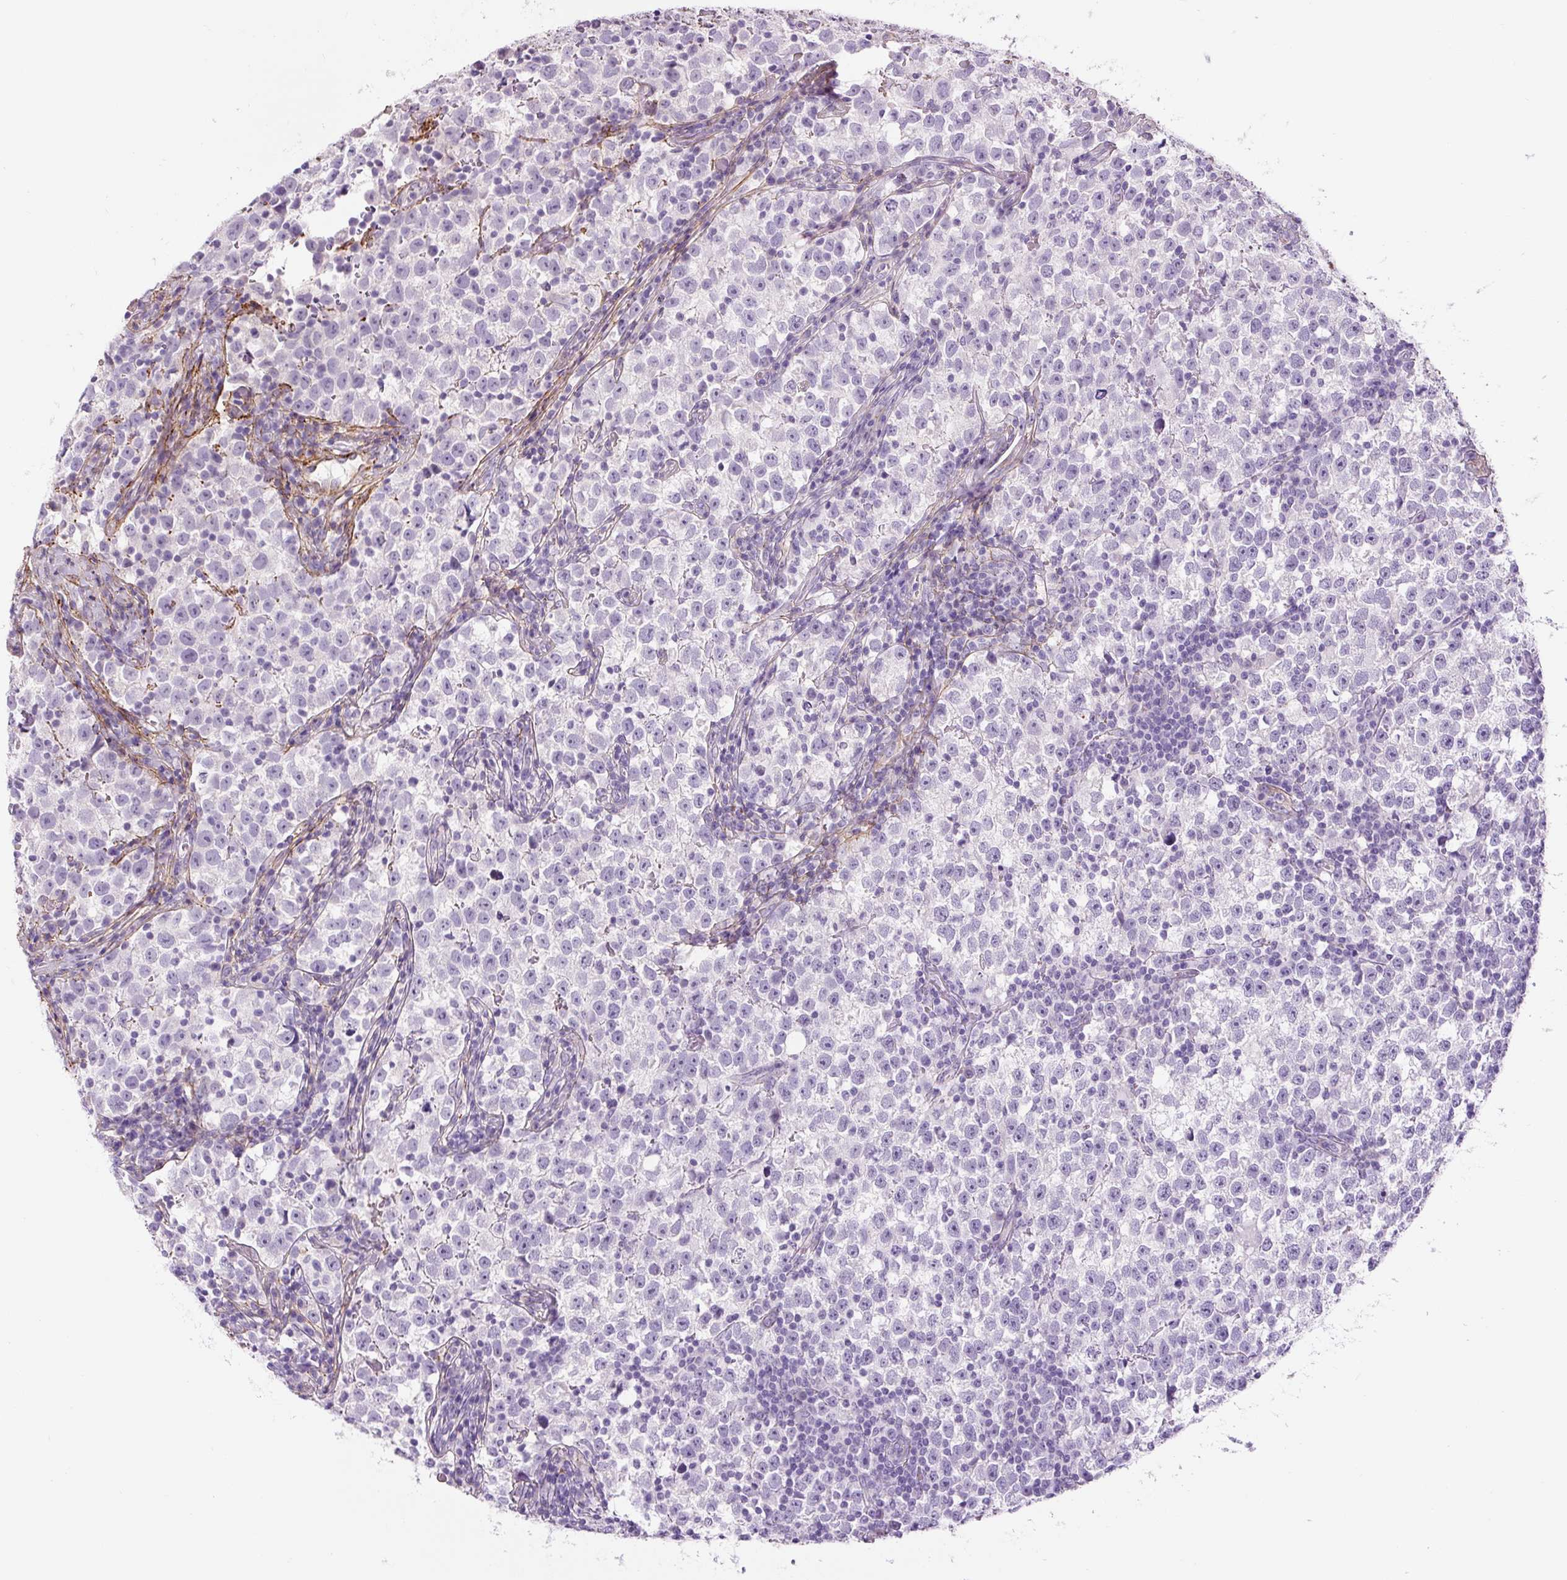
{"staining": {"intensity": "negative", "quantity": "none", "location": "none"}, "tissue": "testis cancer", "cell_type": "Tumor cells", "image_type": "cancer", "snomed": [{"axis": "morphology", "description": "Normal tissue, NOS"}, {"axis": "morphology", "description": "Seminoma, NOS"}, {"axis": "topography", "description": "Testis"}], "caption": "Tumor cells show no significant protein positivity in testis seminoma. The staining was performed using DAB to visualize the protein expression in brown, while the nuclei were stained in blue with hematoxylin (Magnification: 20x).", "gene": "FBN1", "patient": {"sex": "male", "age": 43}}